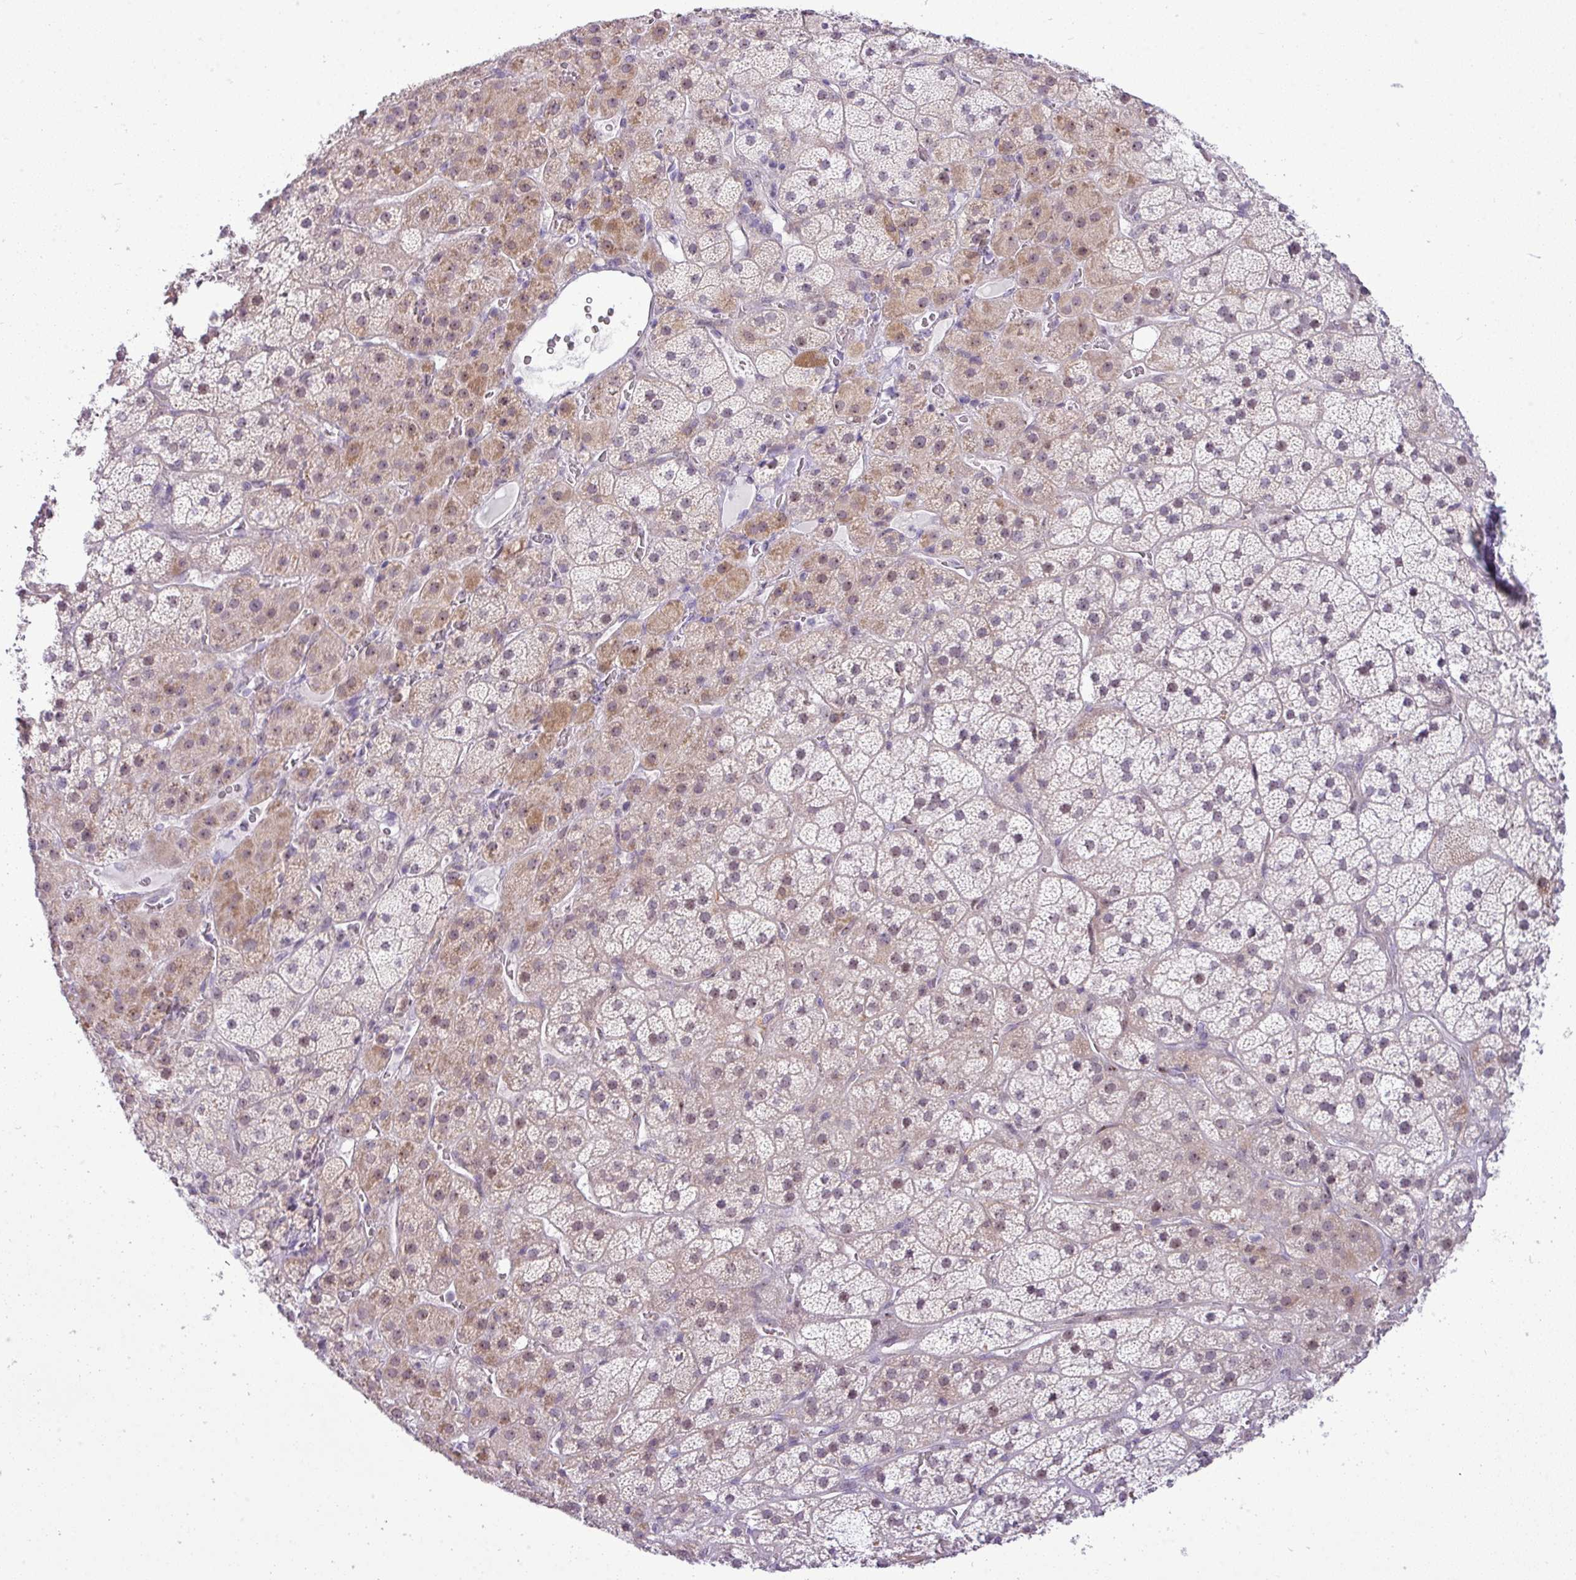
{"staining": {"intensity": "moderate", "quantity": "25%-75%", "location": "cytoplasmic/membranous"}, "tissue": "adrenal gland", "cell_type": "Glandular cells", "image_type": "normal", "snomed": [{"axis": "morphology", "description": "Normal tissue, NOS"}, {"axis": "topography", "description": "Adrenal gland"}], "caption": "Immunohistochemical staining of unremarkable adrenal gland exhibits moderate cytoplasmic/membranous protein positivity in approximately 25%-75% of glandular cells.", "gene": "MAK16", "patient": {"sex": "male", "age": 57}}